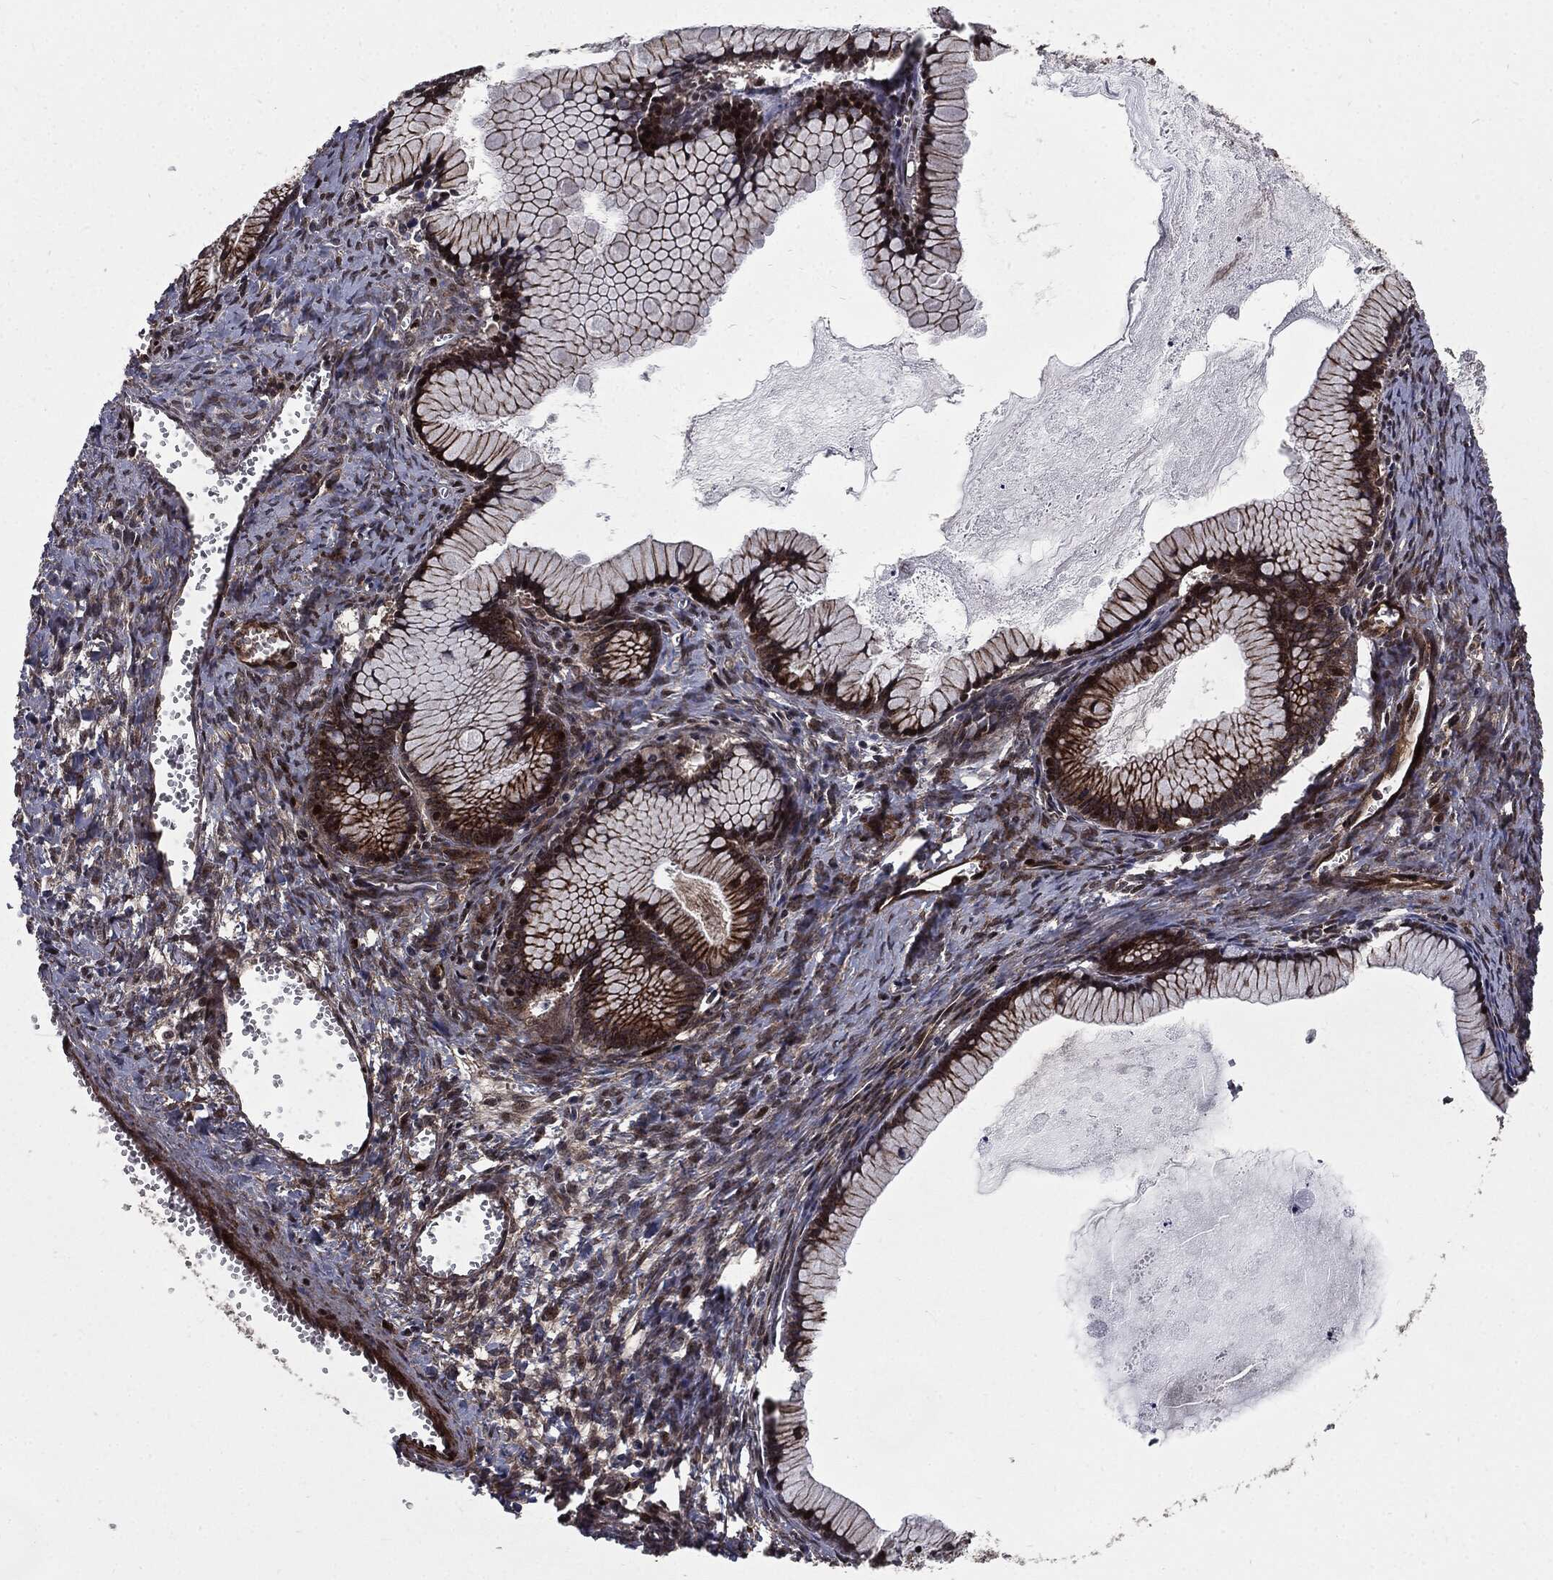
{"staining": {"intensity": "strong", "quantity": ">75%", "location": "cytoplasmic/membranous"}, "tissue": "ovarian cancer", "cell_type": "Tumor cells", "image_type": "cancer", "snomed": [{"axis": "morphology", "description": "Cystadenocarcinoma, mucinous, NOS"}, {"axis": "topography", "description": "Ovary"}], "caption": "Protein staining reveals strong cytoplasmic/membranous staining in about >75% of tumor cells in ovarian cancer.", "gene": "PTPA", "patient": {"sex": "female", "age": 41}}